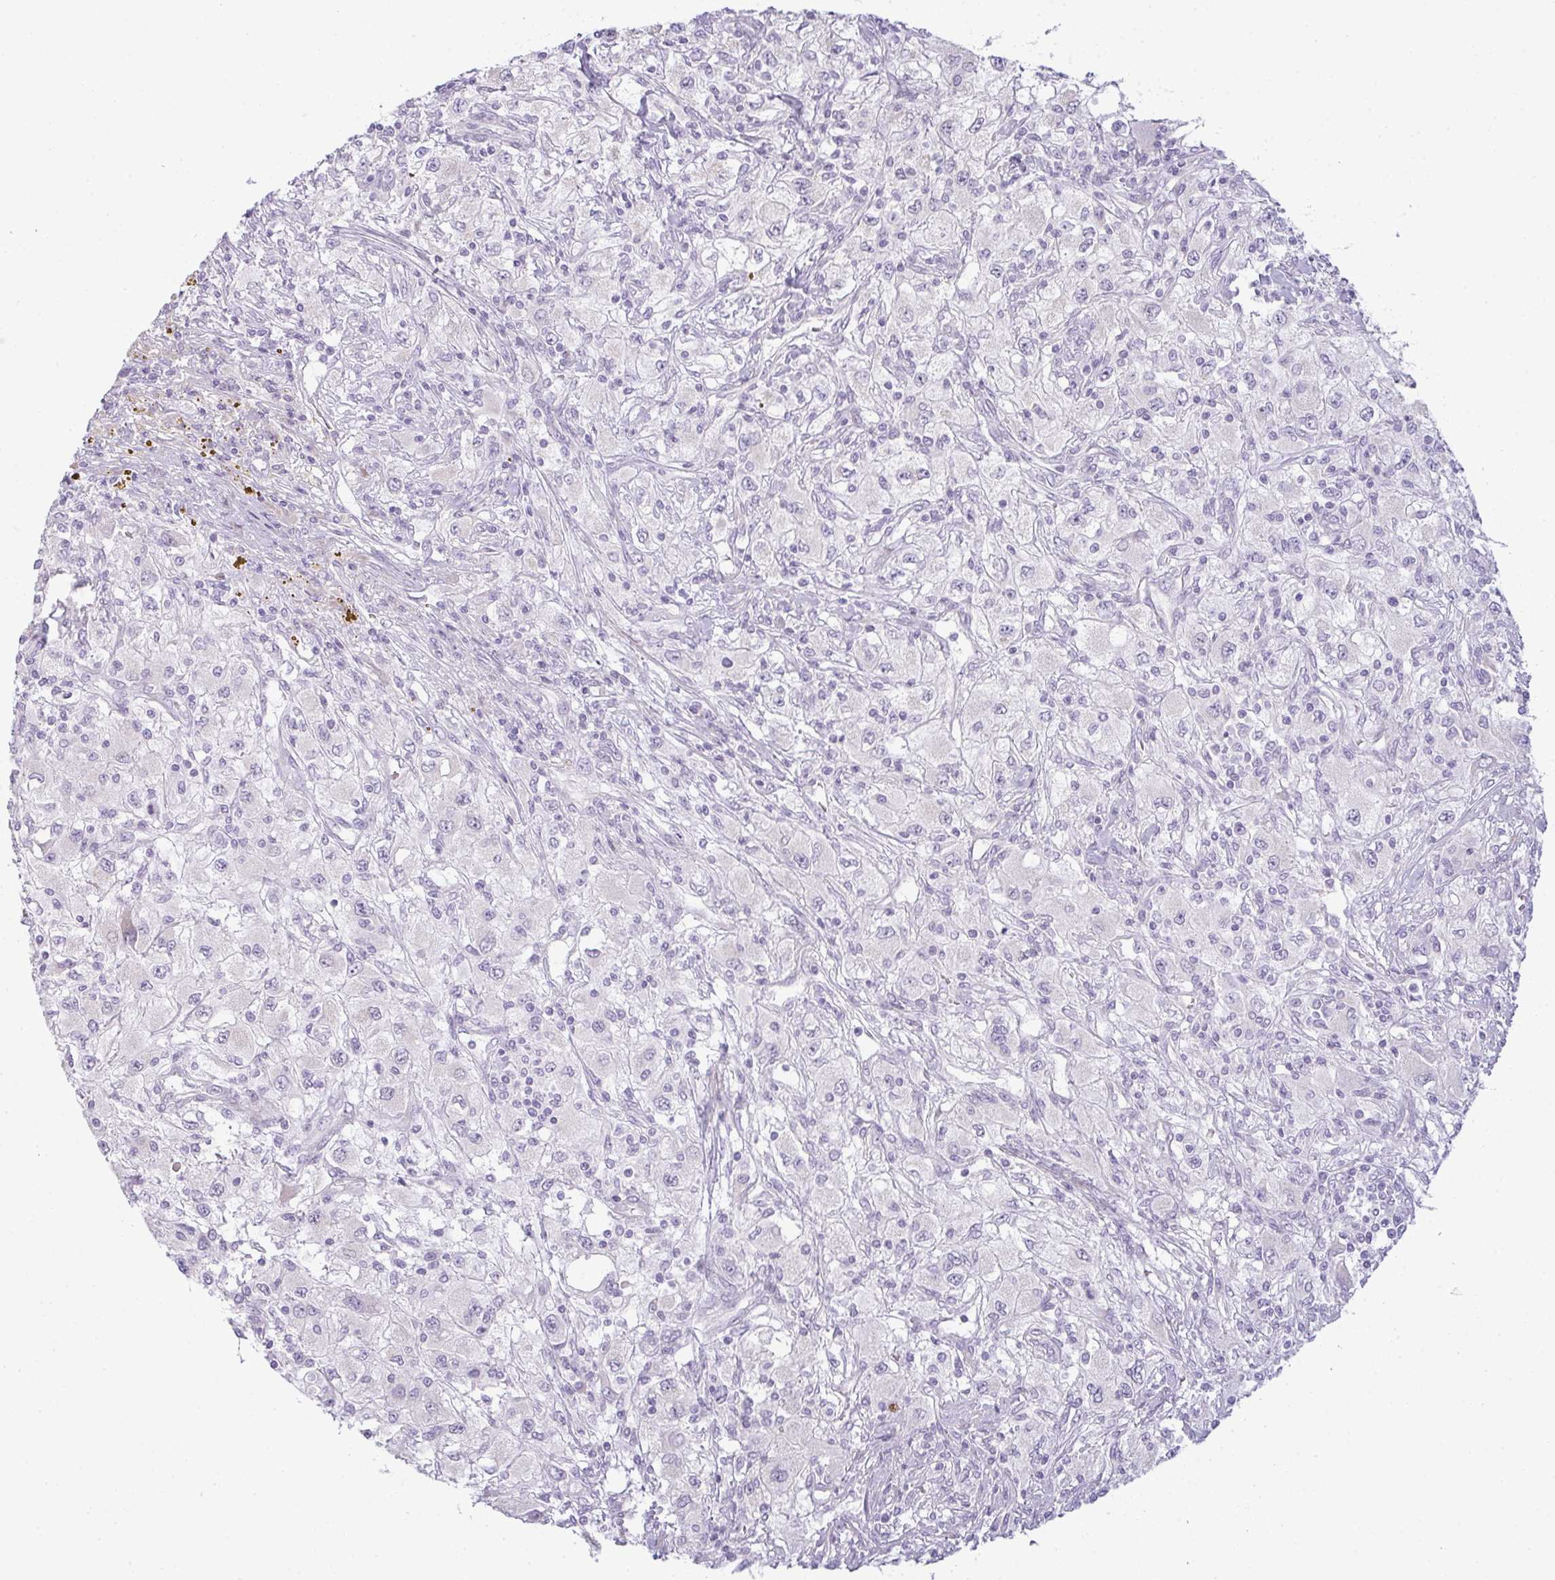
{"staining": {"intensity": "negative", "quantity": "none", "location": "none"}, "tissue": "renal cancer", "cell_type": "Tumor cells", "image_type": "cancer", "snomed": [{"axis": "morphology", "description": "Adenocarcinoma, NOS"}, {"axis": "topography", "description": "Kidney"}], "caption": "A photomicrograph of renal cancer (adenocarcinoma) stained for a protein exhibits no brown staining in tumor cells.", "gene": "SIRPB2", "patient": {"sex": "female", "age": 67}}